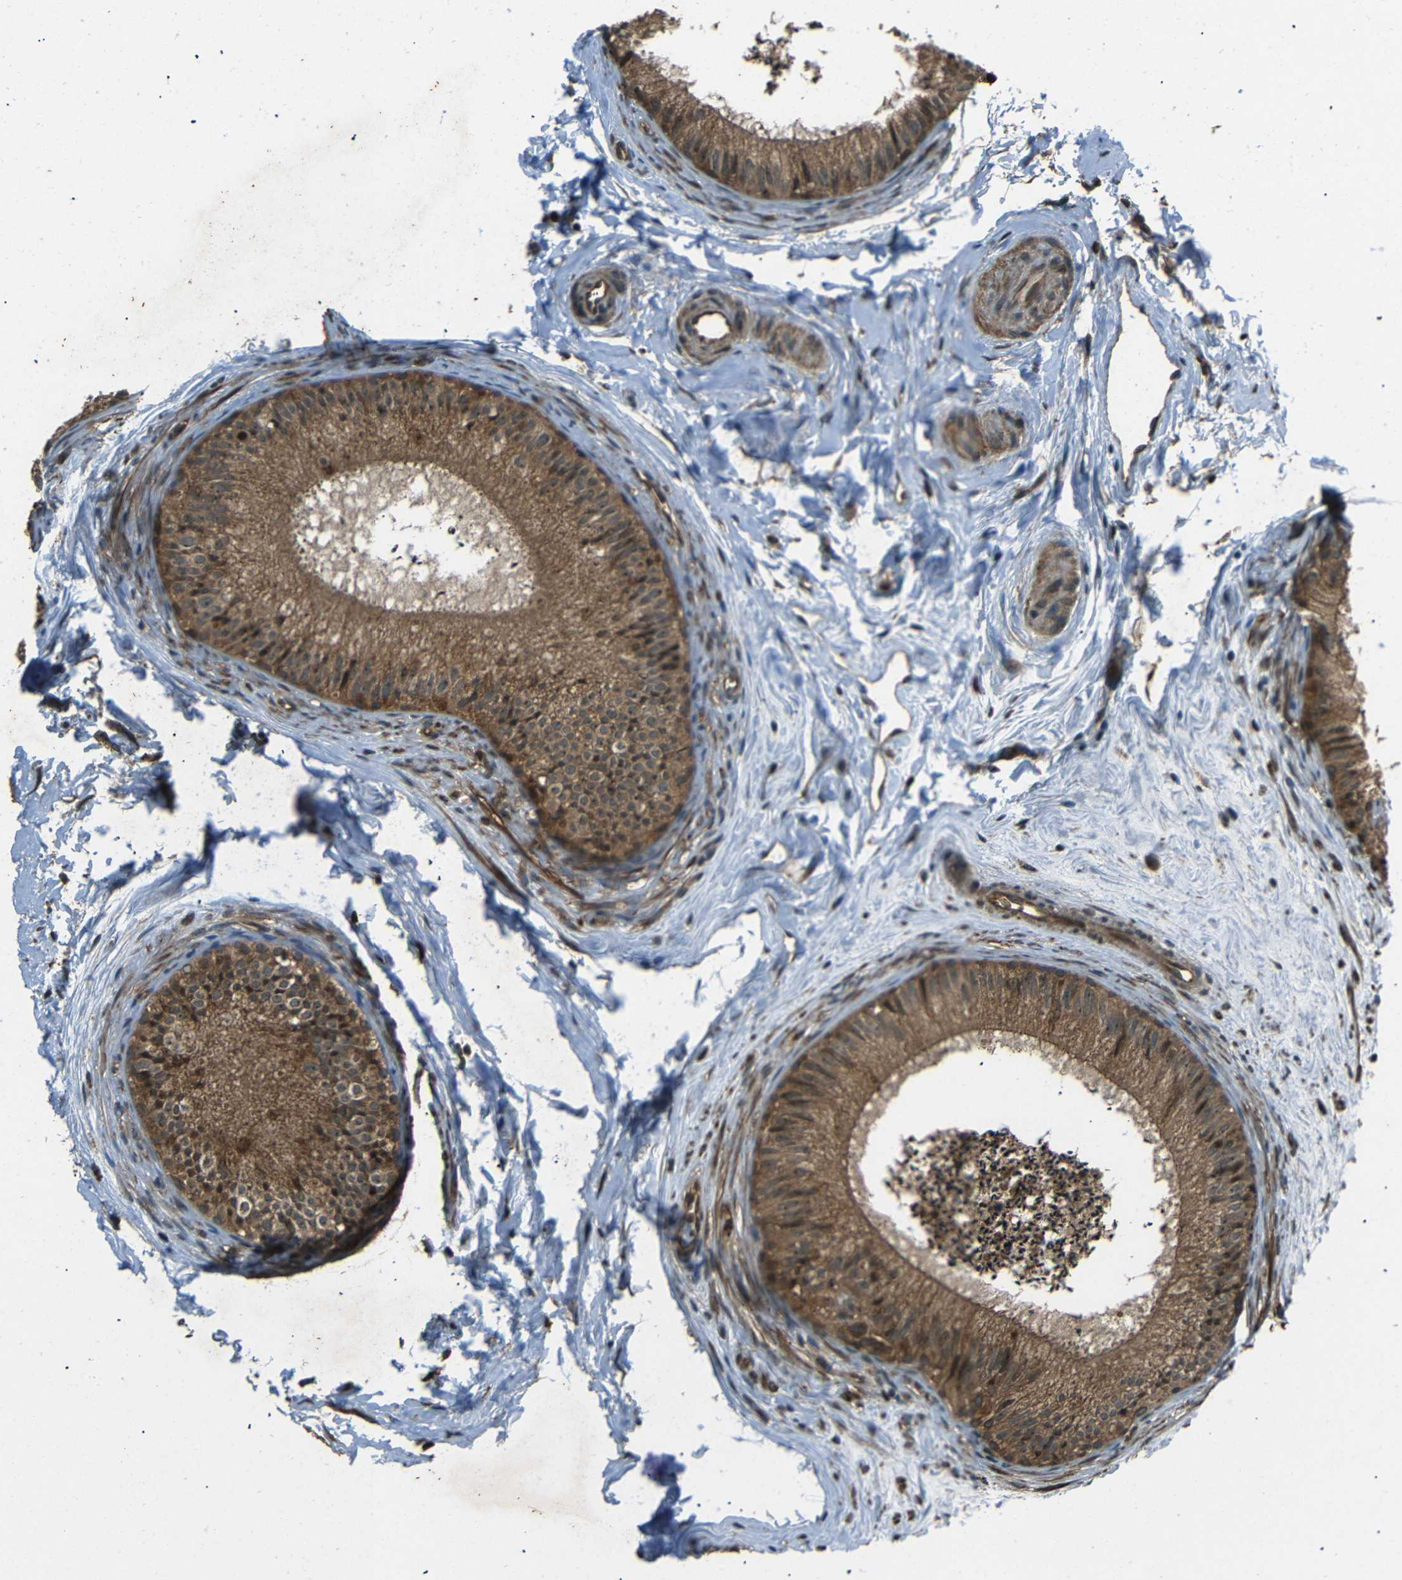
{"staining": {"intensity": "moderate", "quantity": ">75%", "location": "cytoplasmic/membranous"}, "tissue": "epididymis", "cell_type": "Glandular cells", "image_type": "normal", "snomed": [{"axis": "morphology", "description": "Normal tissue, NOS"}, {"axis": "topography", "description": "Epididymis"}], "caption": "DAB (3,3'-diaminobenzidine) immunohistochemical staining of normal epididymis demonstrates moderate cytoplasmic/membranous protein expression in approximately >75% of glandular cells.", "gene": "PLK2", "patient": {"sex": "male", "age": 56}}